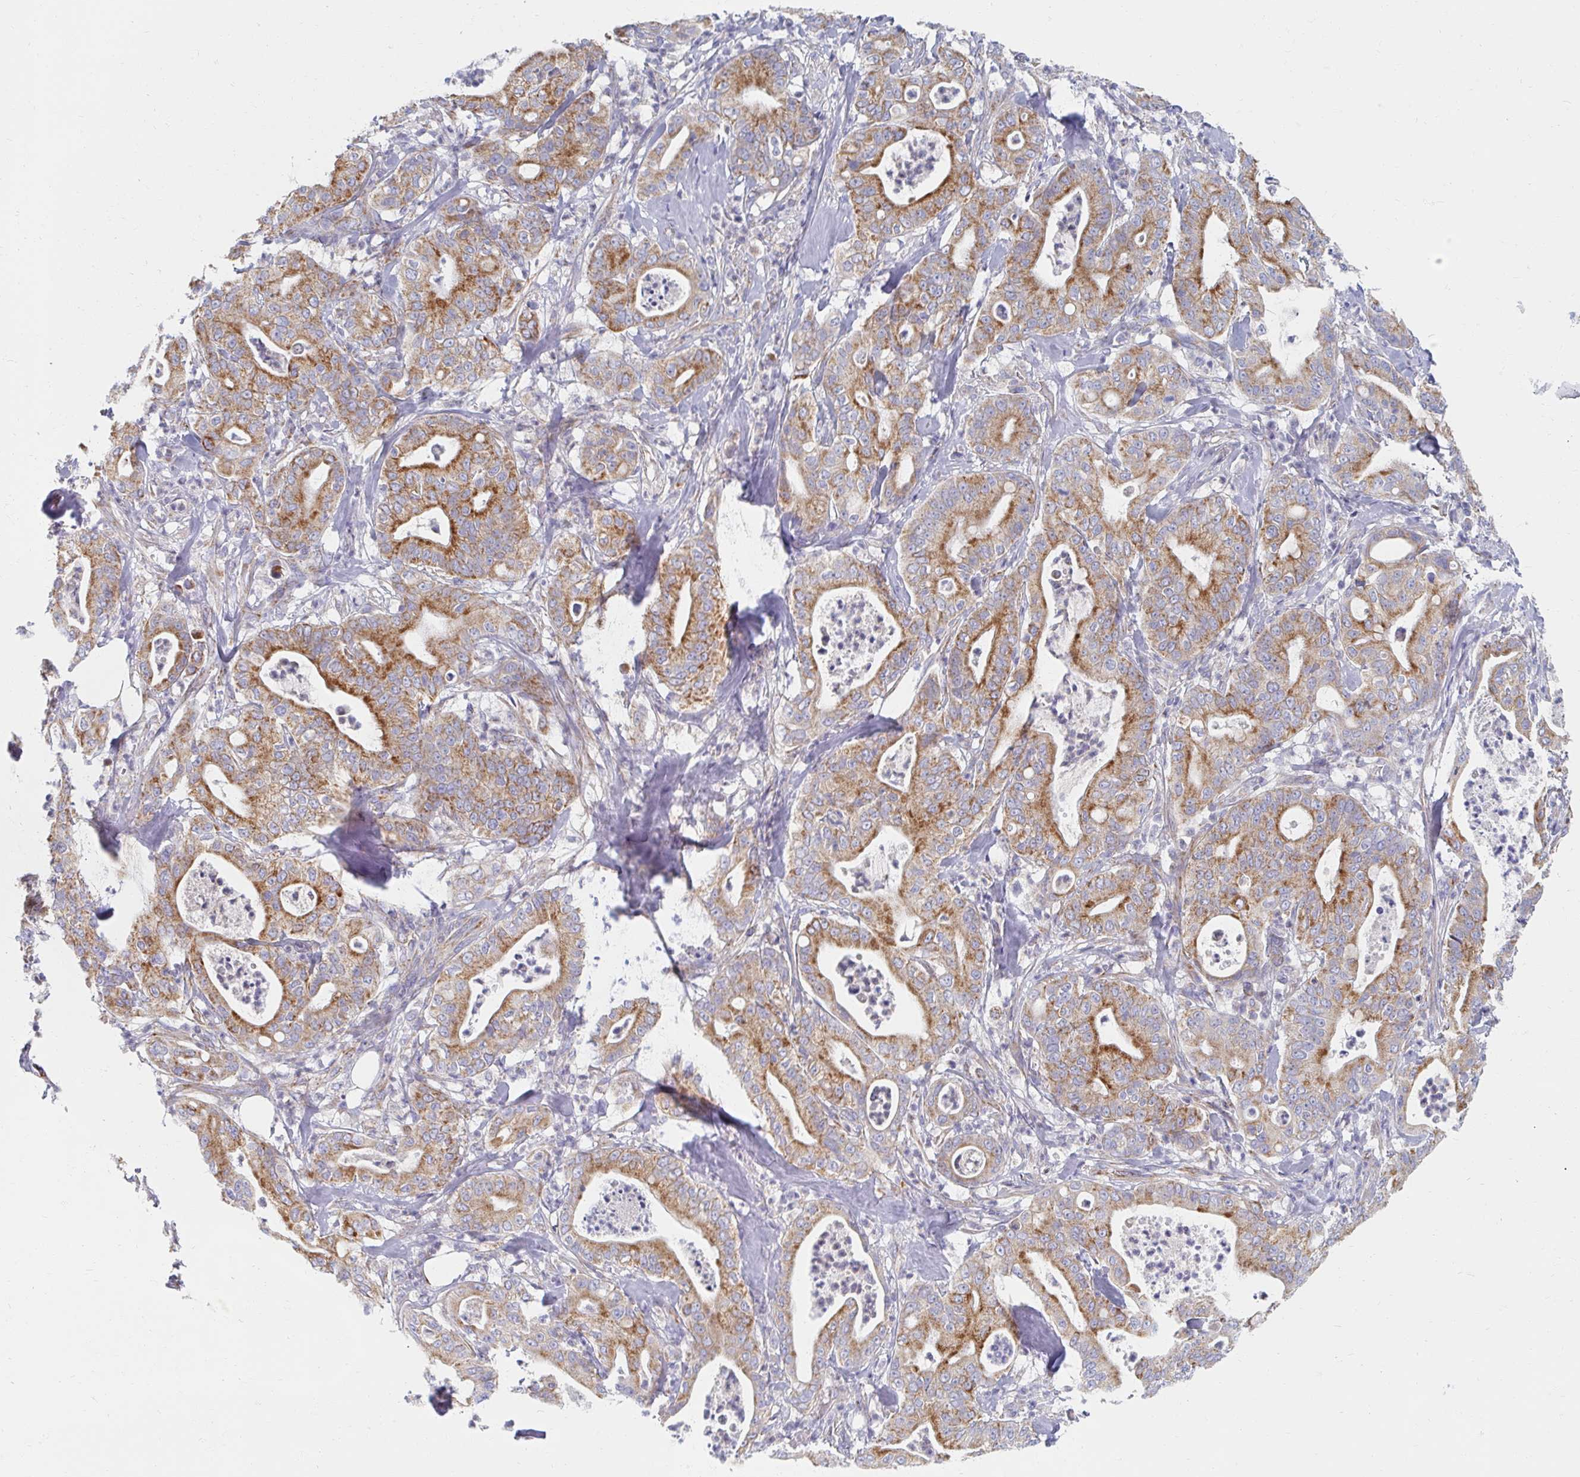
{"staining": {"intensity": "moderate", "quantity": ">75%", "location": "cytoplasmic/membranous"}, "tissue": "pancreatic cancer", "cell_type": "Tumor cells", "image_type": "cancer", "snomed": [{"axis": "morphology", "description": "Adenocarcinoma, NOS"}, {"axis": "topography", "description": "Pancreas"}], "caption": "Pancreatic cancer (adenocarcinoma) tissue exhibits moderate cytoplasmic/membranous staining in approximately >75% of tumor cells, visualized by immunohistochemistry.", "gene": "MAVS", "patient": {"sex": "male", "age": 71}}